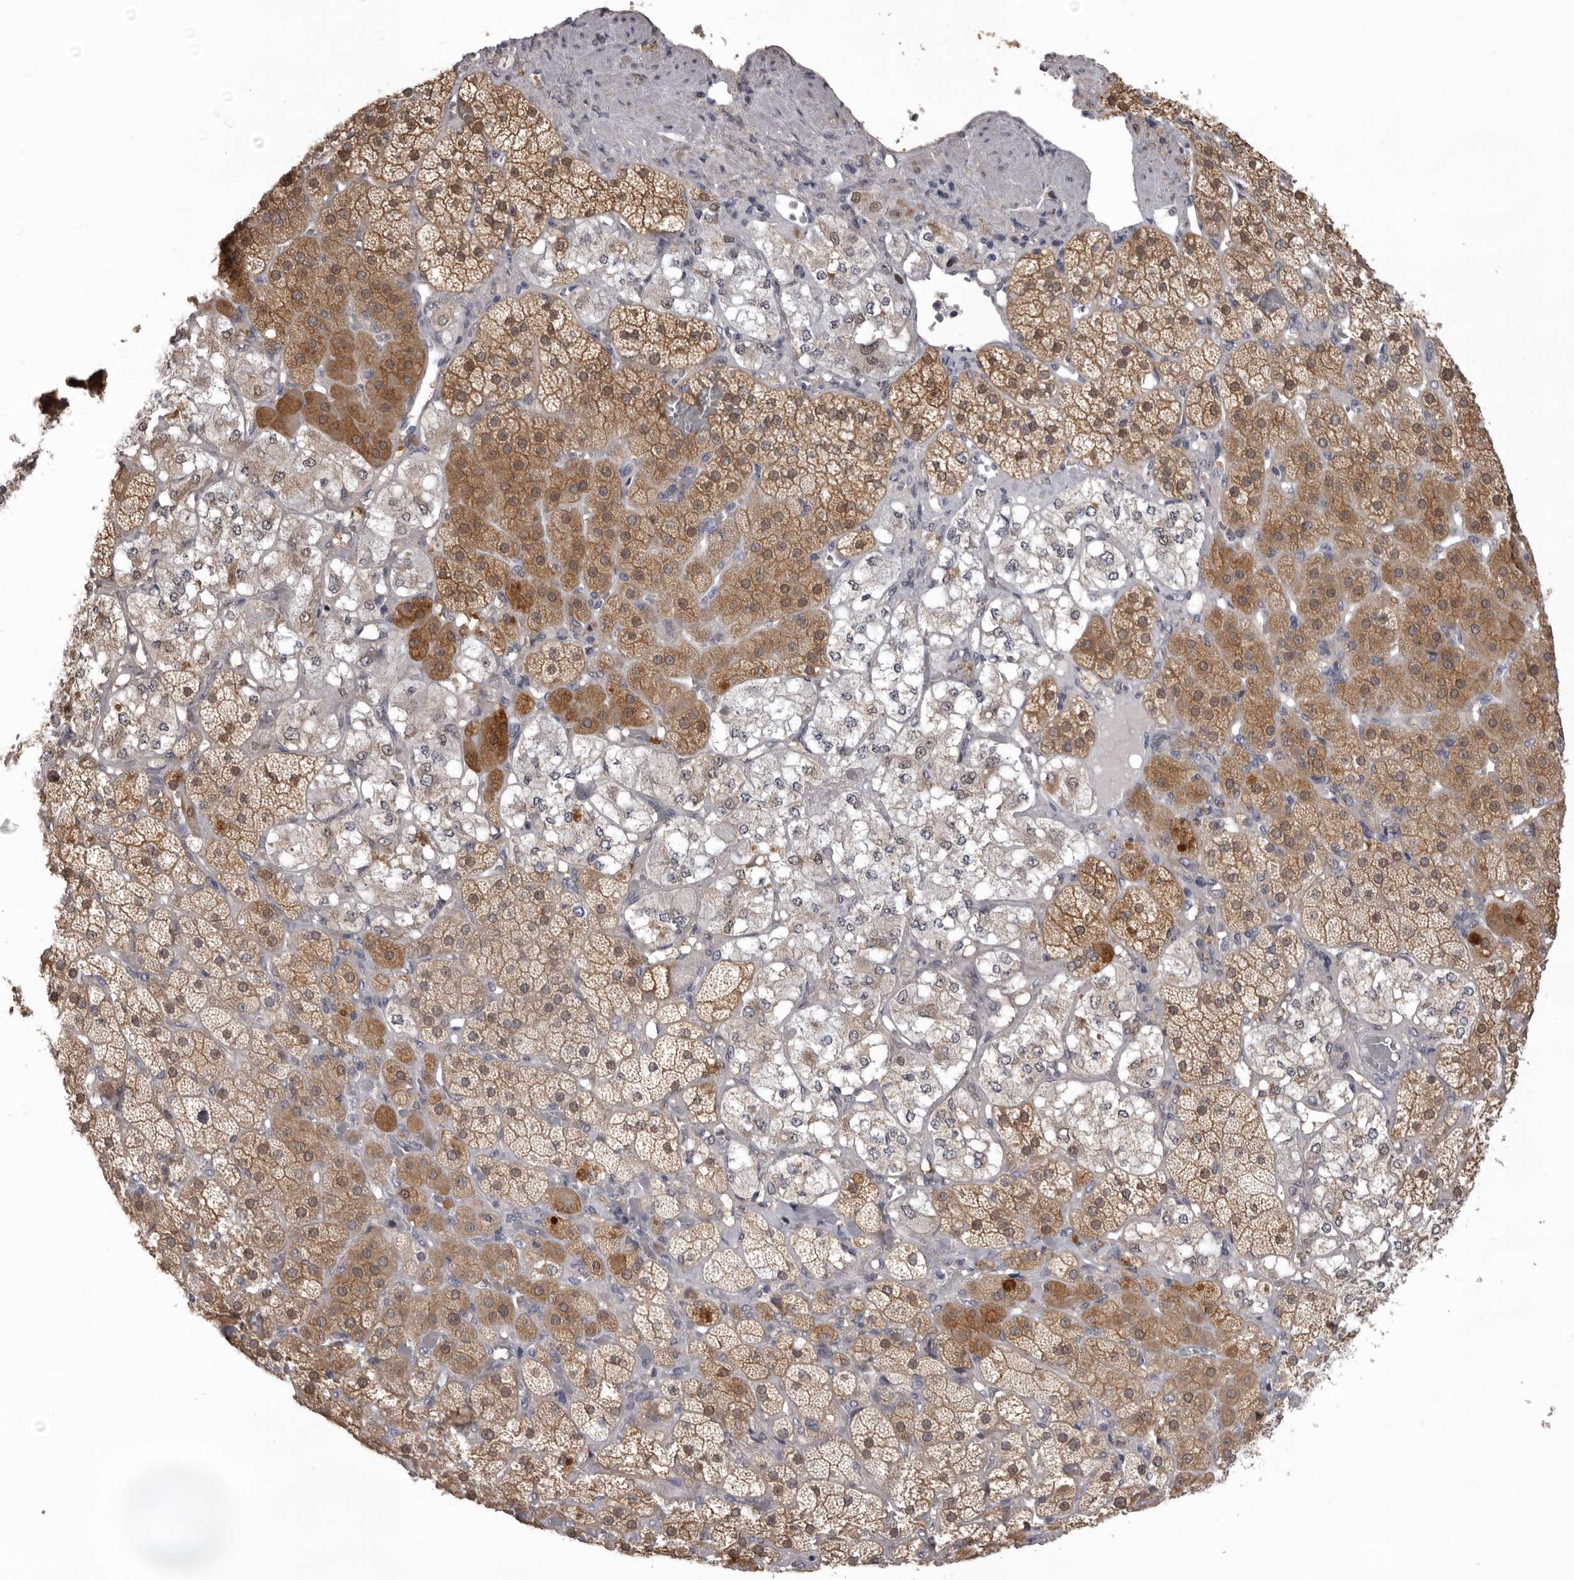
{"staining": {"intensity": "moderate", "quantity": ">75%", "location": "cytoplasmic/membranous"}, "tissue": "adrenal gland", "cell_type": "Glandular cells", "image_type": "normal", "snomed": [{"axis": "morphology", "description": "Normal tissue, NOS"}, {"axis": "topography", "description": "Adrenal gland"}], "caption": "This histopathology image demonstrates IHC staining of unremarkable human adrenal gland, with medium moderate cytoplasmic/membranous expression in approximately >75% of glandular cells.", "gene": "MDH1", "patient": {"sex": "male", "age": 57}}